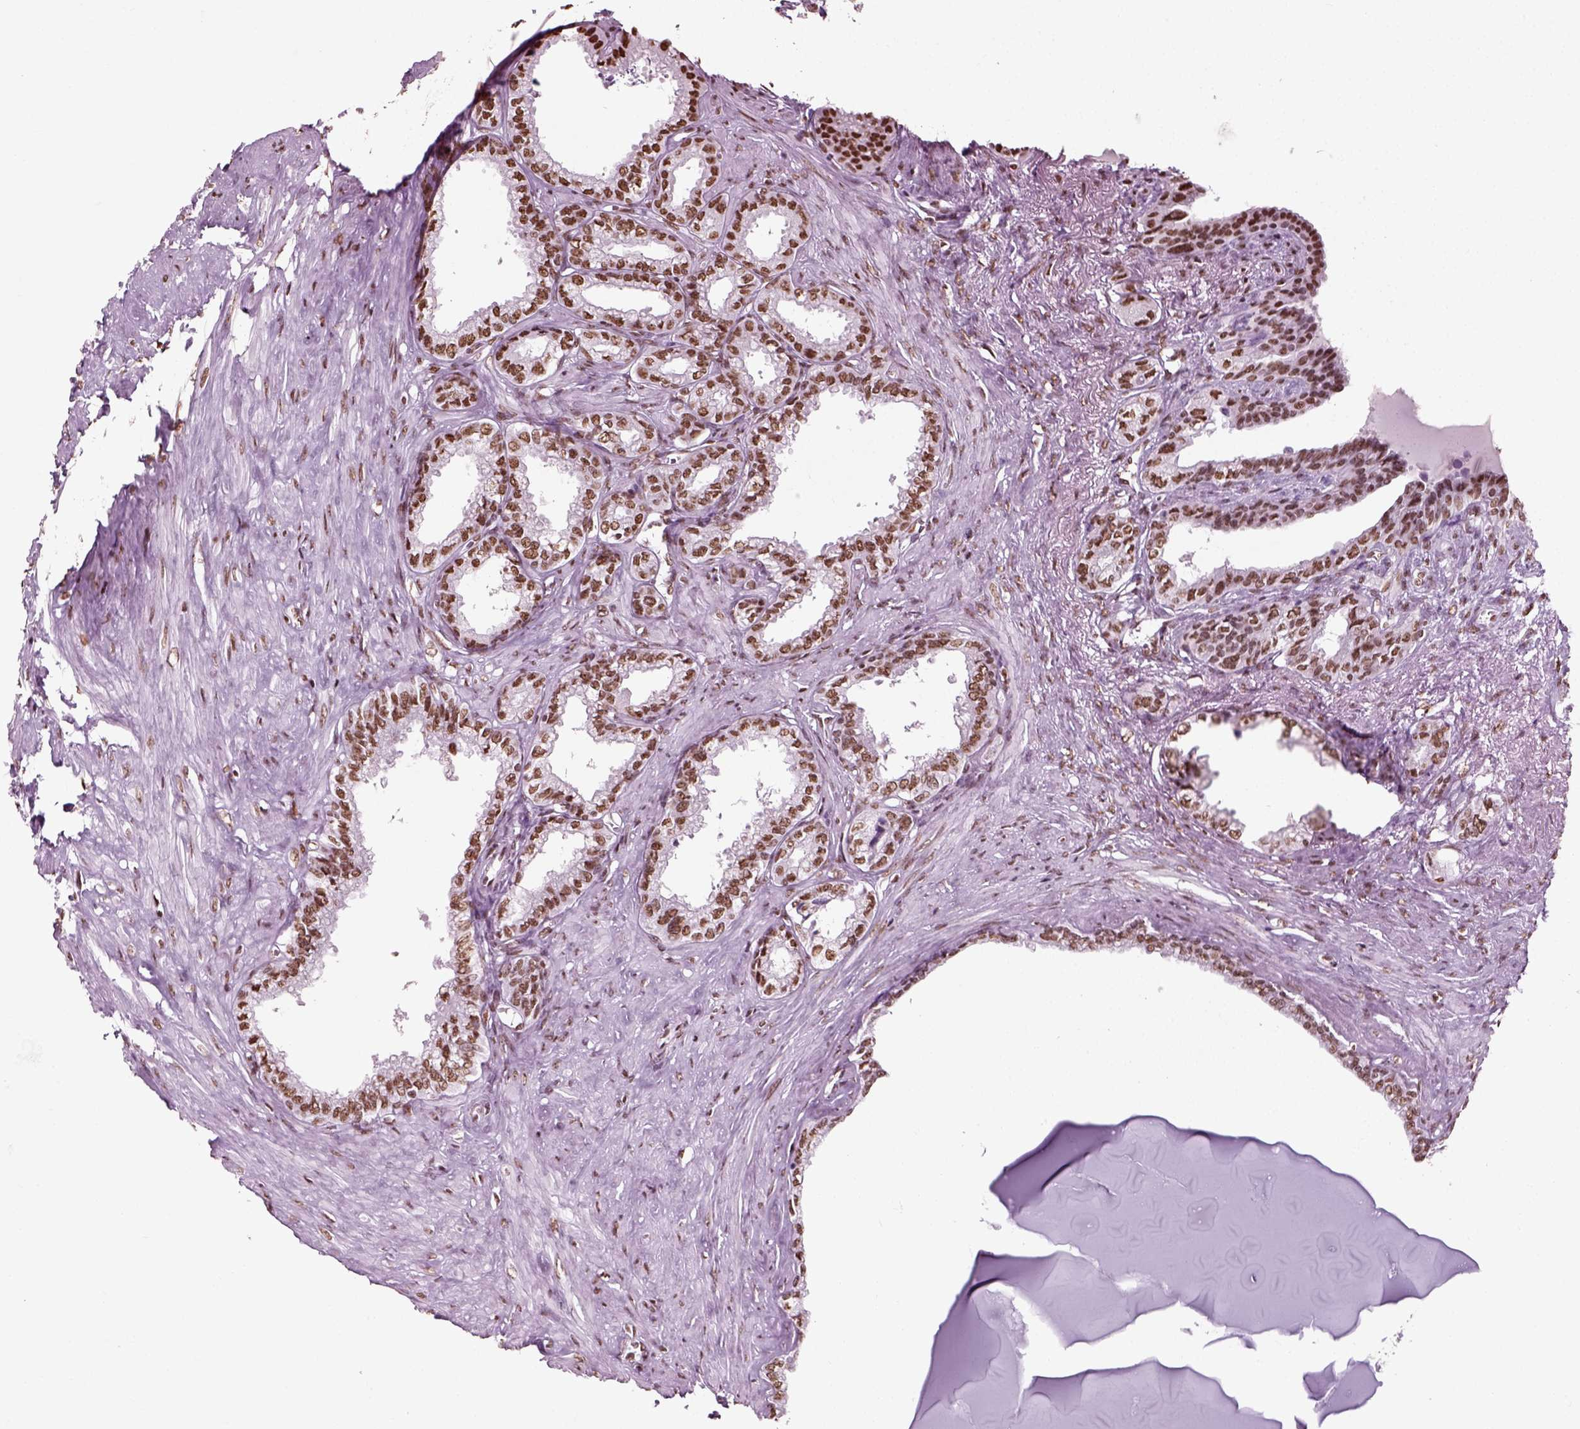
{"staining": {"intensity": "strong", "quantity": ">75%", "location": "nuclear"}, "tissue": "seminal vesicle", "cell_type": "Glandular cells", "image_type": "normal", "snomed": [{"axis": "morphology", "description": "Normal tissue, NOS"}, {"axis": "morphology", "description": "Urothelial carcinoma, NOS"}, {"axis": "topography", "description": "Urinary bladder"}, {"axis": "topography", "description": "Seminal veicle"}], "caption": "Immunohistochemistry (IHC) staining of unremarkable seminal vesicle, which displays high levels of strong nuclear positivity in about >75% of glandular cells indicating strong nuclear protein positivity. The staining was performed using DAB (brown) for protein detection and nuclei were counterstained in hematoxylin (blue).", "gene": "POLR1H", "patient": {"sex": "male", "age": 76}}